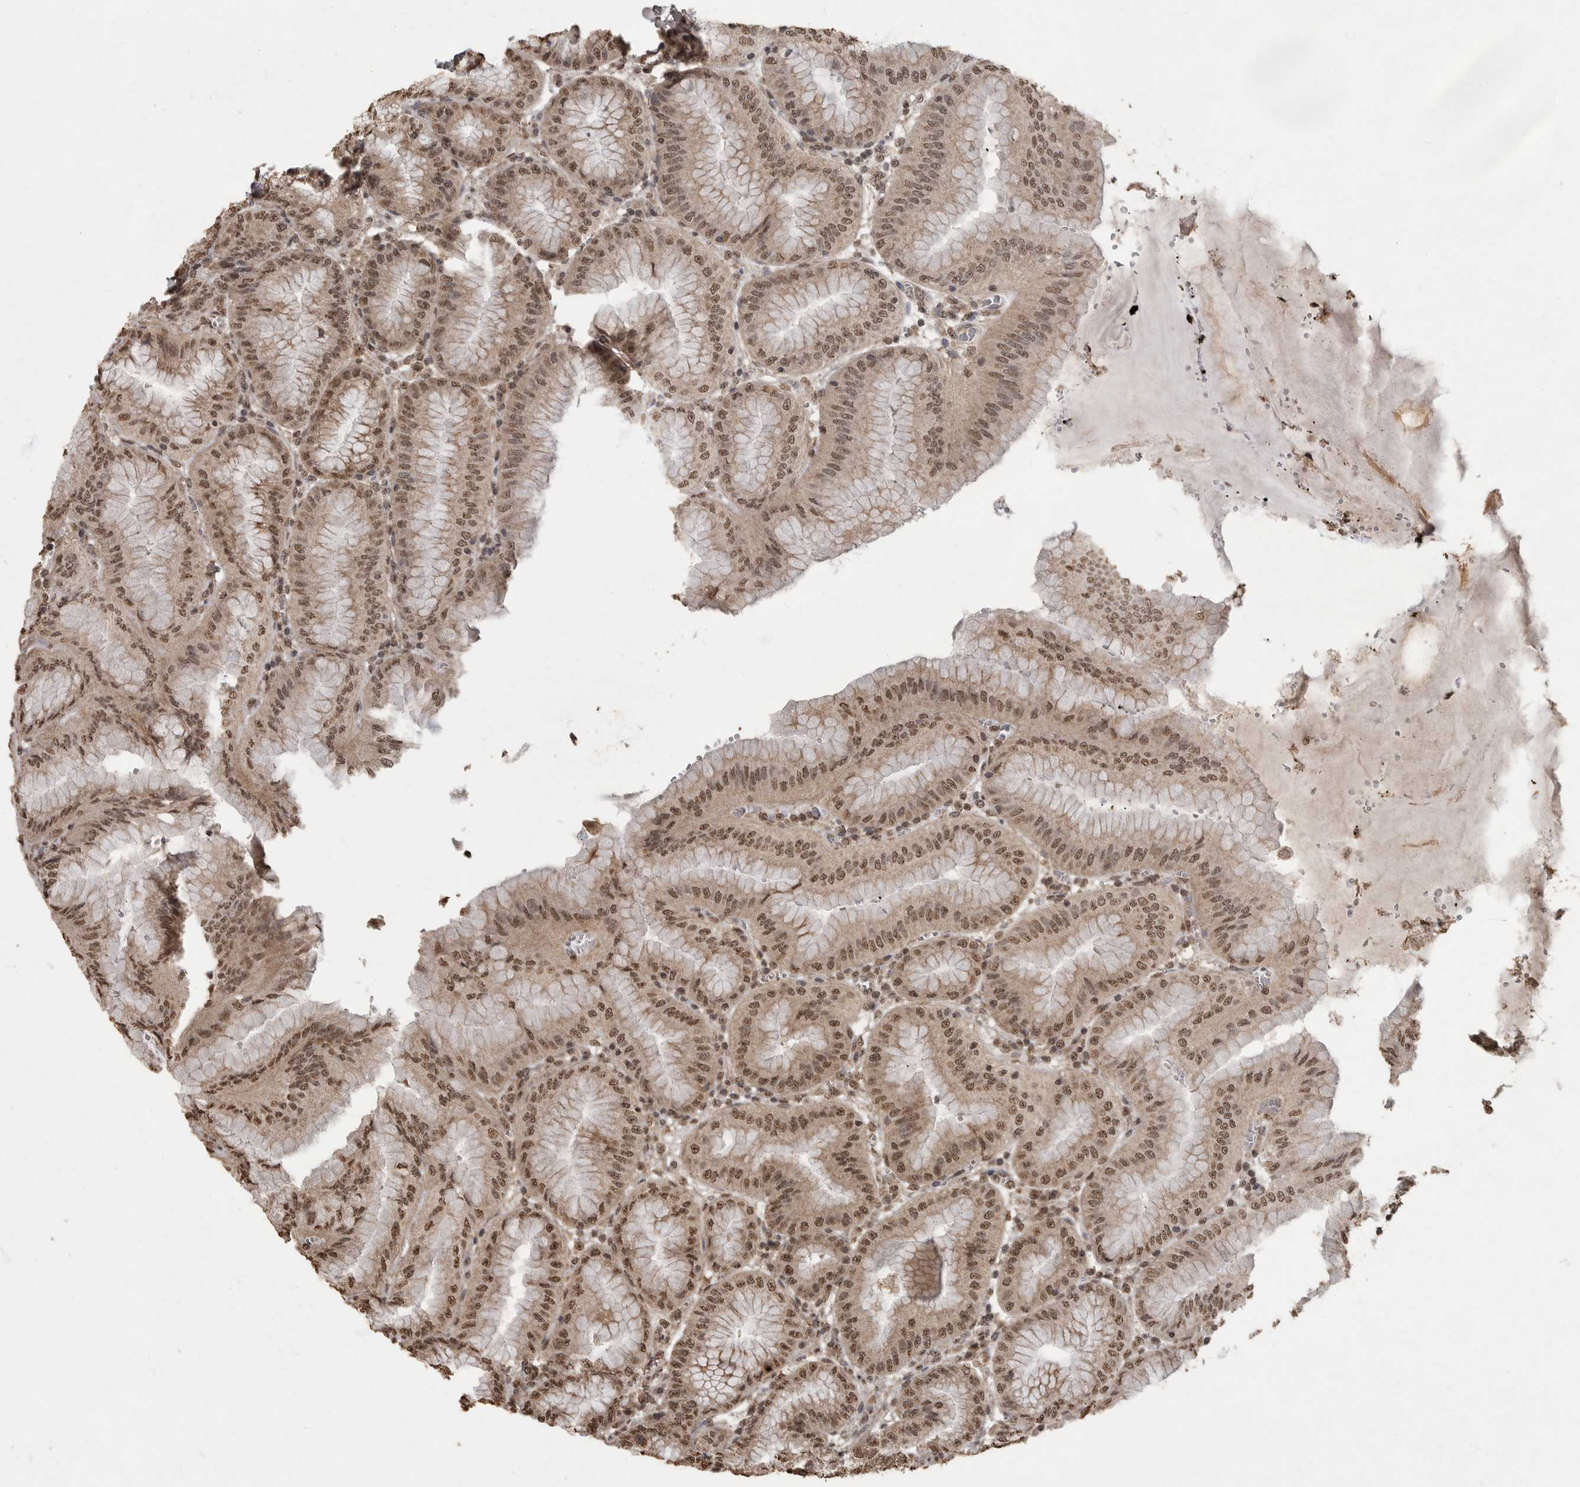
{"staining": {"intensity": "moderate", "quantity": ">75%", "location": "cytoplasmic/membranous,nuclear"}, "tissue": "stomach", "cell_type": "Glandular cells", "image_type": "normal", "snomed": [{"axis": "morphology", "description": "Normal tissue, NOS"}, {"axis": "topography", "description": "Stomach, lower"}], "caption": "Protein staining of benign stomach exhibits moderate cytoplasmic/membranous,nuclear positivity in about >75% of glandular cells. (IHC, brightfield microscopy, high magnification).", "gene": "MAFG", "patient": {"sex": "male", "age": 71}}